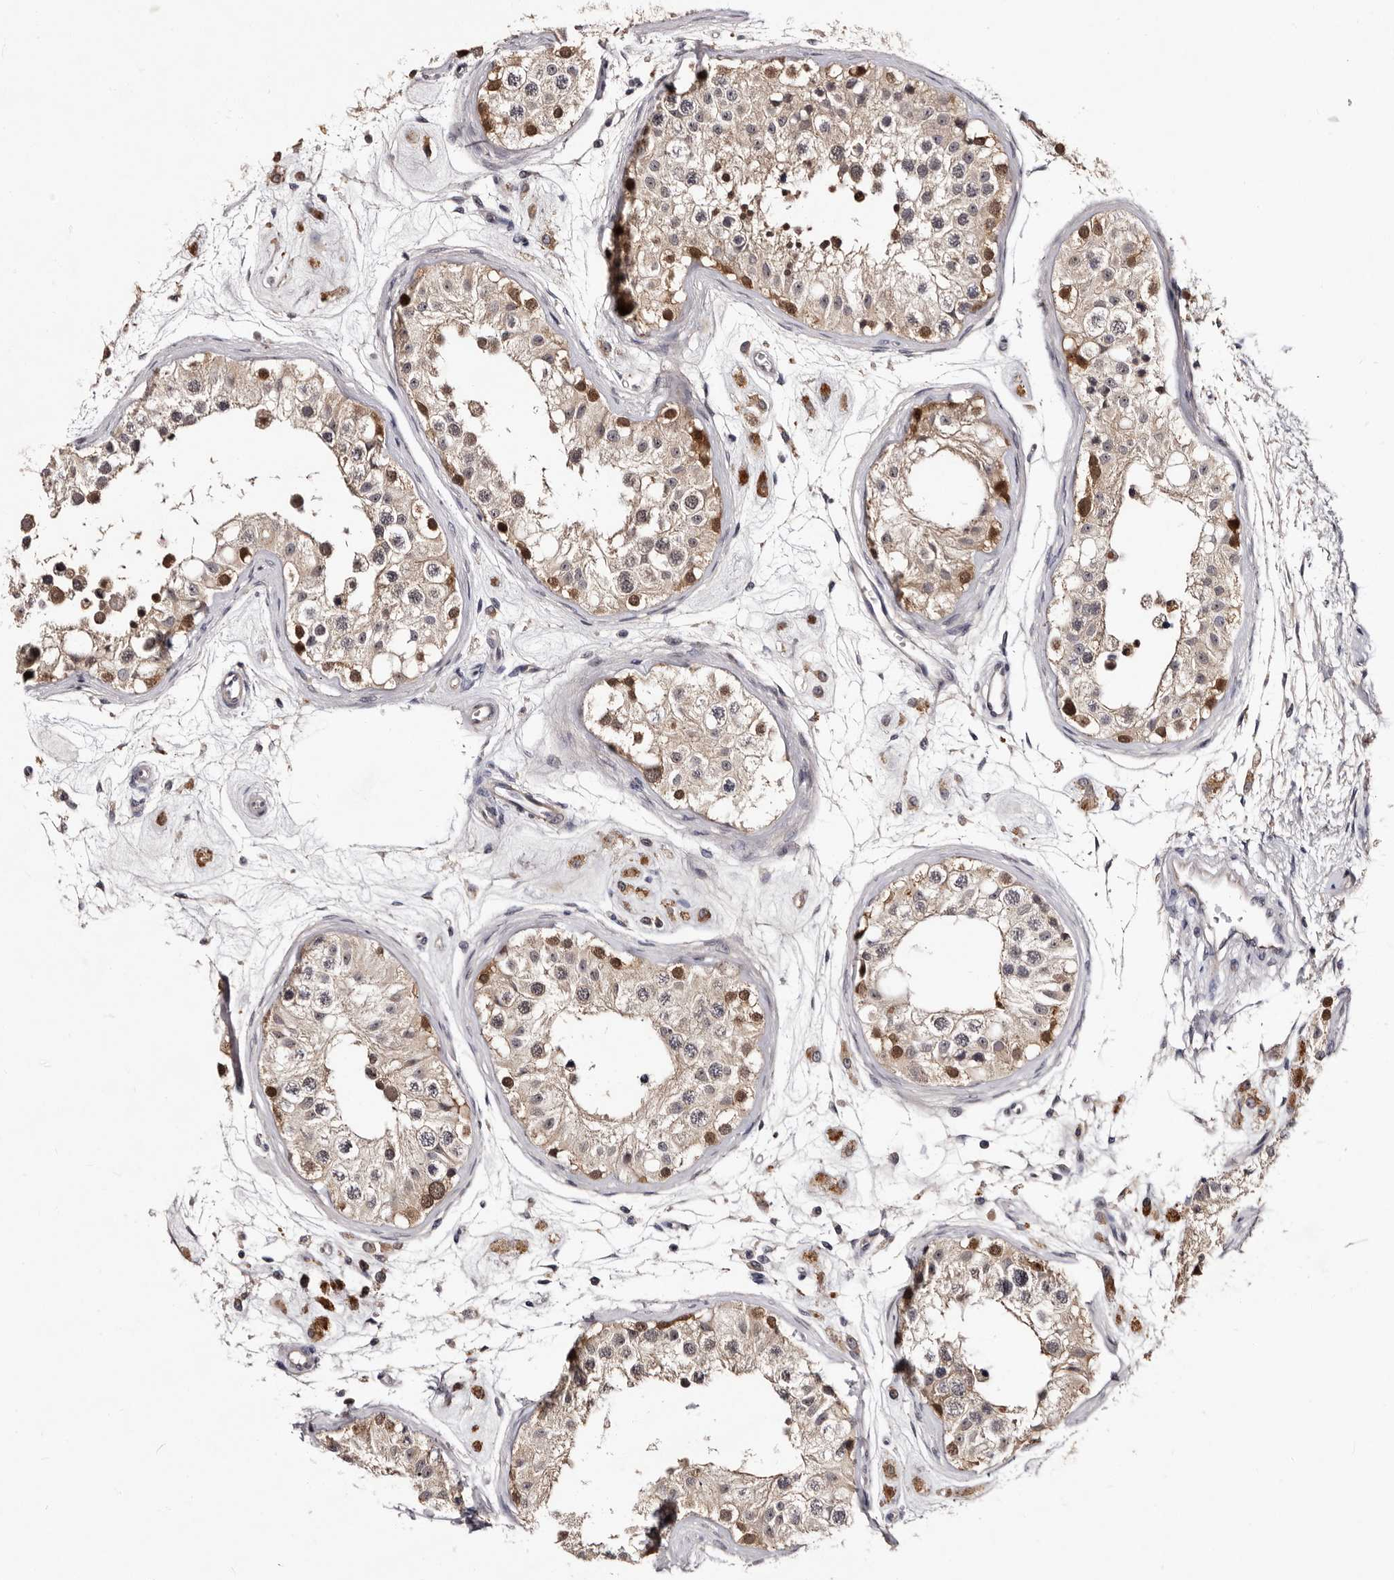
{"staining": {"intensity": "strong", "quantity": "25%-75%", "location": "cytoplasmic/membranous,nuclear"}, "tissue": "testis", "cell_type": "Cells in seminiferous ducts", "image_type": "normal", "snomed": [{"axis": "morphology", "description": "Normal tissue, NOS"}, {"axis": "morphology", "description": "Adenocarcinoma, metastatic, NOS"}, {"axis": "topography", "description": "Testis"}], "caption": "About 25%-75% of cells in seminiferous ducts in normal testis reveal strong cytoplasmic/membranous,nuclear protein positivity as visualized by brown immunohistochemical staining.", "gene": "LANCL2", "patient": {"sex": "male", "age": 26}}